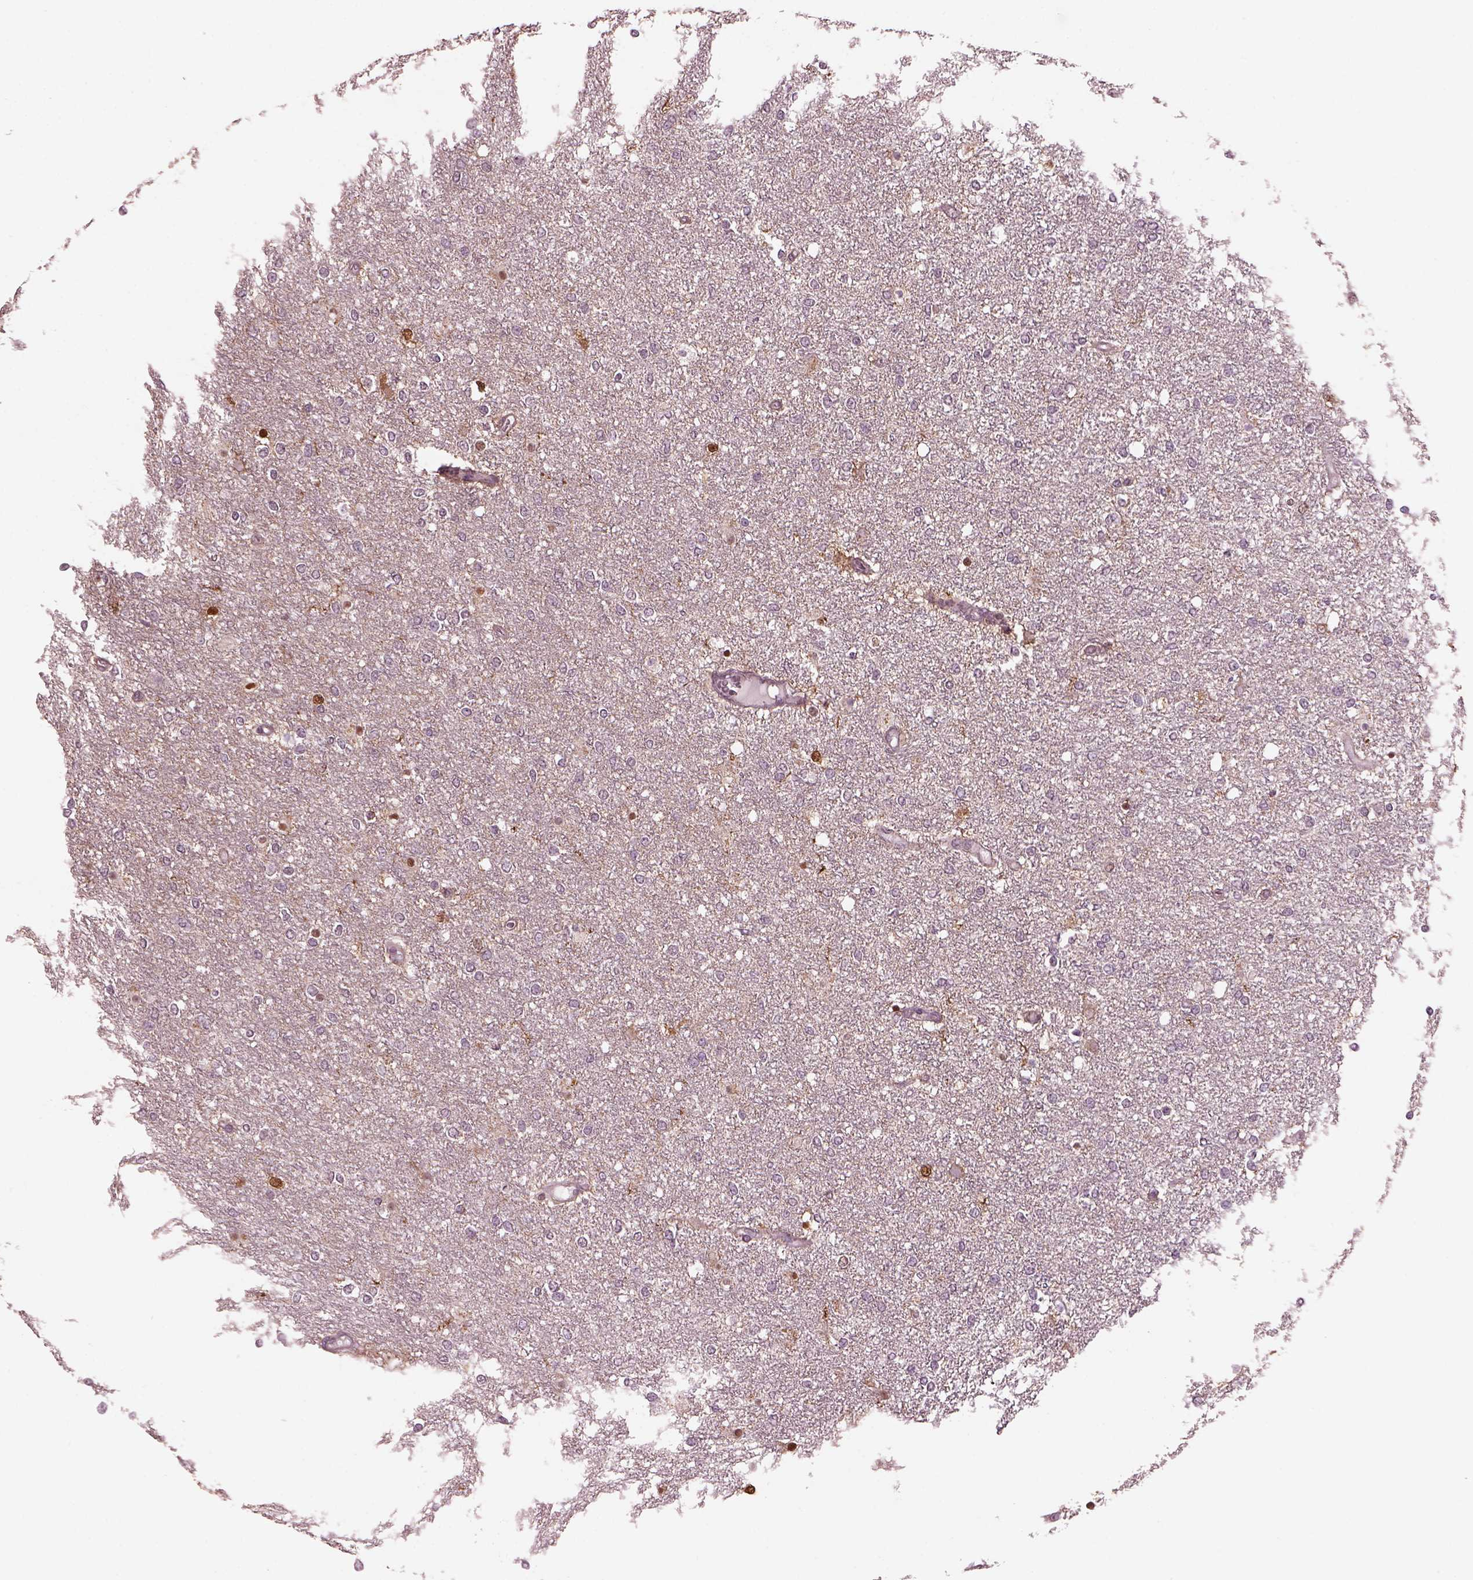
{"staining": {"intensity": "negative", "quantity": "none", "location": "none"}, "tissue": "glioma", "cell_type": "Tumor cells", "image_type": "cancer", "snomed": [{"axis": "morphology", "description": "Glioma, malignant, High grade"}, {"axis": "topography", "description": "Brain"}], "caption": "Immunohistochemistry (IHC) micrograph of neoplastic tissue: malignant glioma (high-grade) stained with DAB displays no significant protein staining in tumor cells.", "gene": "SRI", "patient": {"sex": "female", "age": 61}}